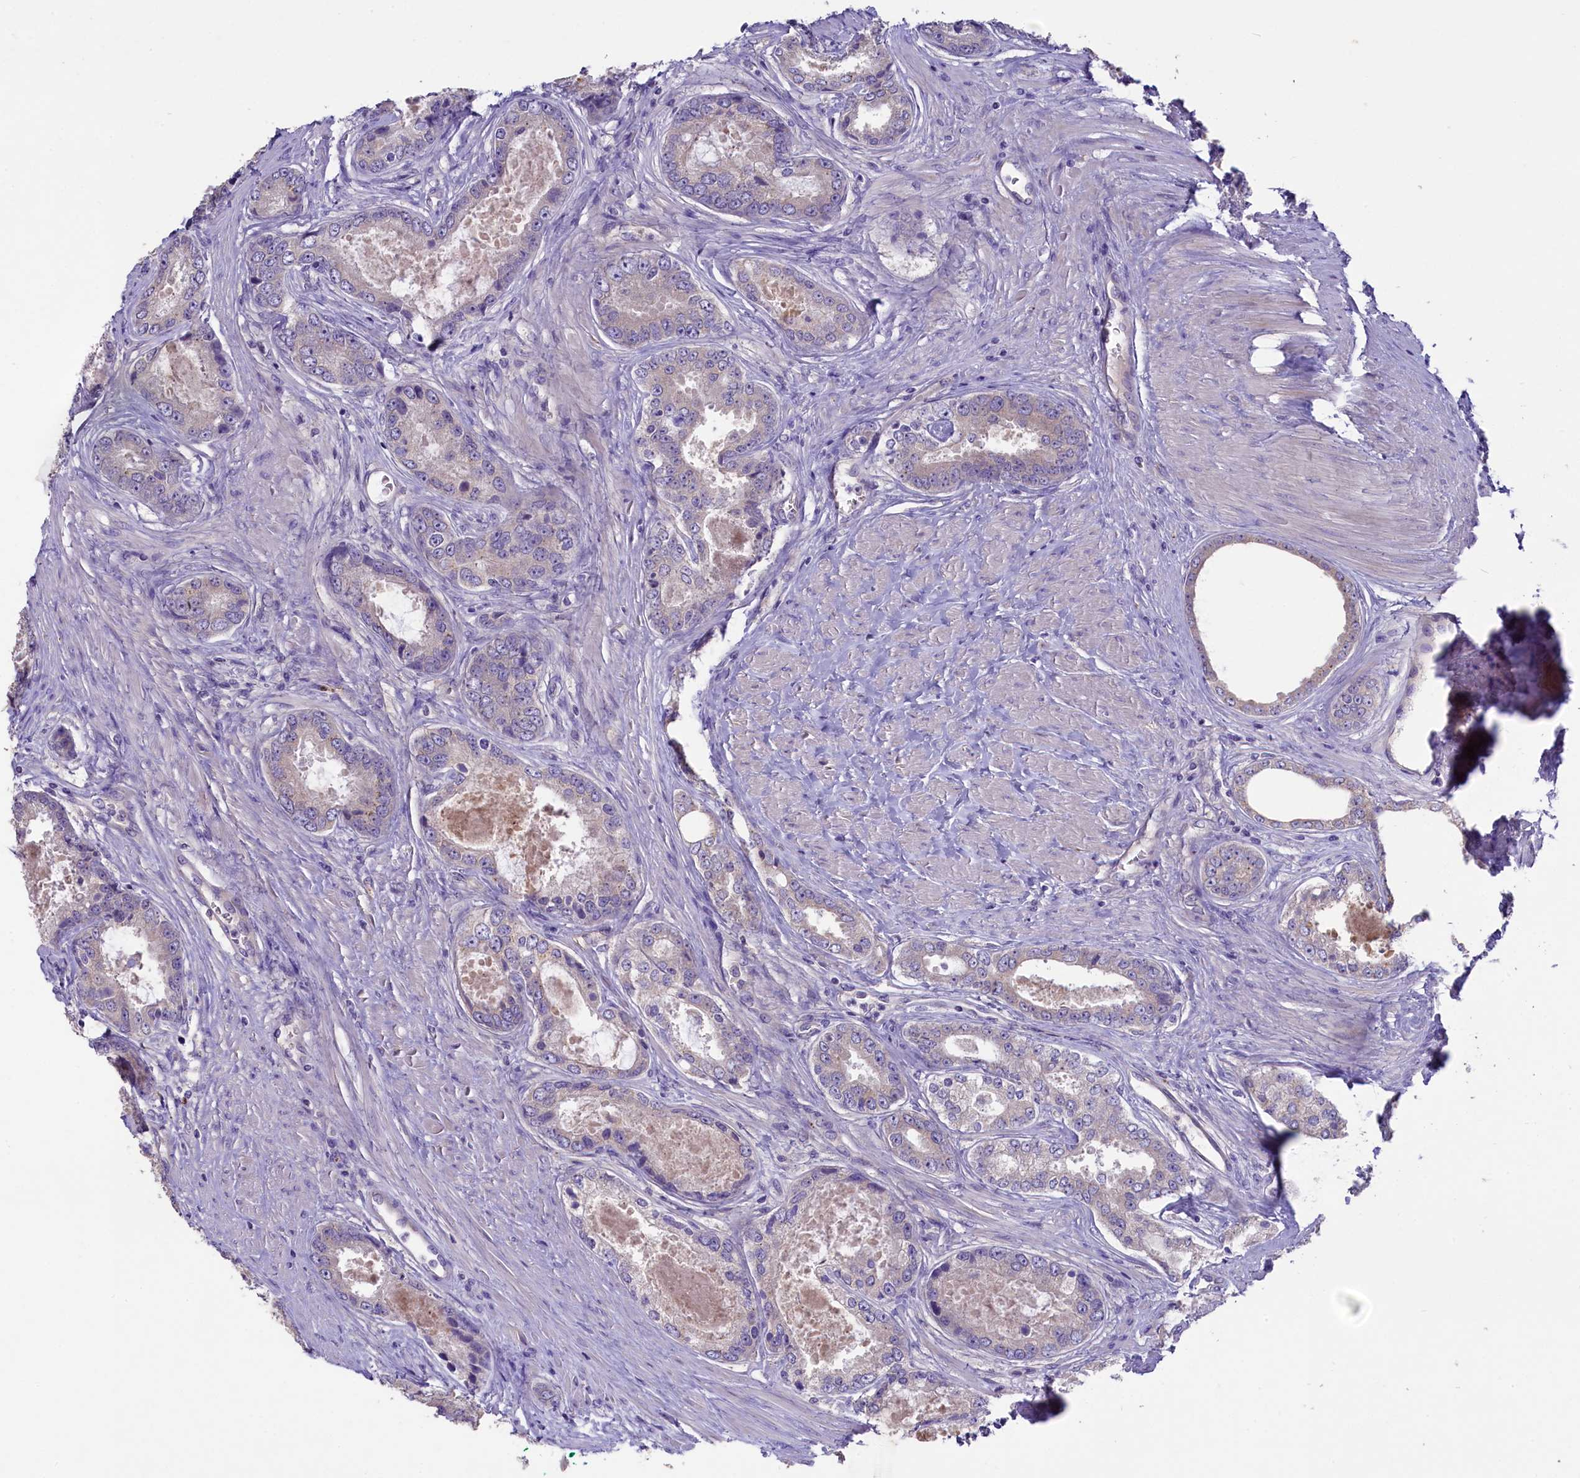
{"staining": {"intensity": "negative", "quantity": "none", "location": "none"}, "tissue": "prostate cancer", "cell_type": "Tumor cells", "image_type": "cancer", "snomed": [{"axis": "morphology", "description": "Adenocarcinoma, Low grade"}, {"axis": "topography", "description": "Prostate"}], "caption": "This is an IHC photomicrograph of human prostate cancer. There is no positivity in tumor cells.", "gene": "CD99L2", "patient": {"sex": "male", "age": 68}}